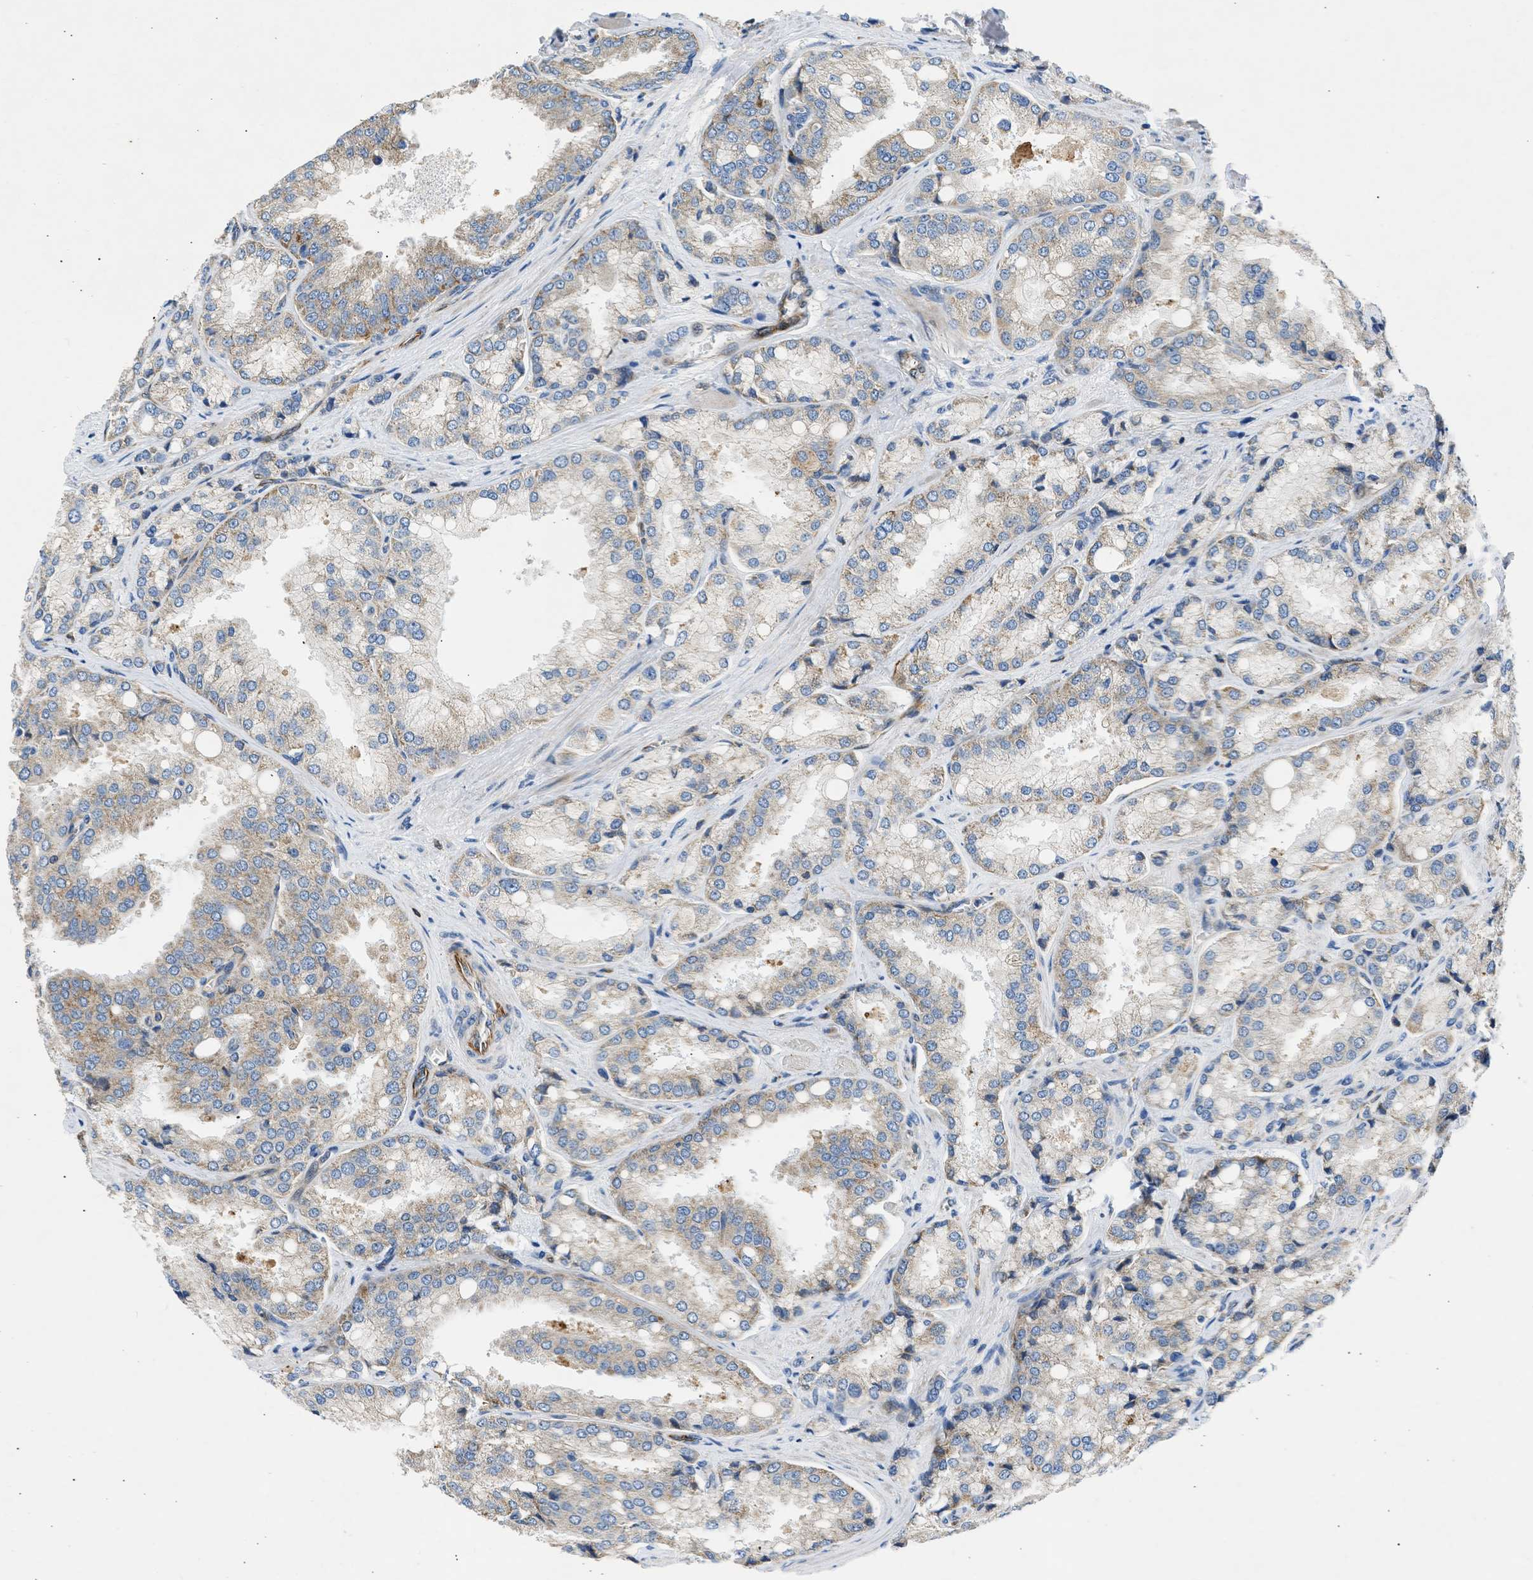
{"staining": {"intensity": "weak", "quantity": "25%-75%", "location": "cytoplasmic/membranous"}, "tissue": "prostate cancer", "cell_type": "Tumor cells", "image_type": "cancer", "snomed": [{"axis": "morphology", "description": "Adenocarcinoma, High grade"}, {"axis": "topography", "description": "Prostate"}], "caption": "A high-resolution image shows immunohistochemistry (IHC) staining of prostate cancer (high-grade adenocarcinoma), which shows weak cytoplasmic/membranous staining in about 25%-75% of tumor cells. (brown staining indicates protein expression, while blue staining denotes nuclei).", "gene": "ULK4", "patient": {"sex": "male", "age": 50}}